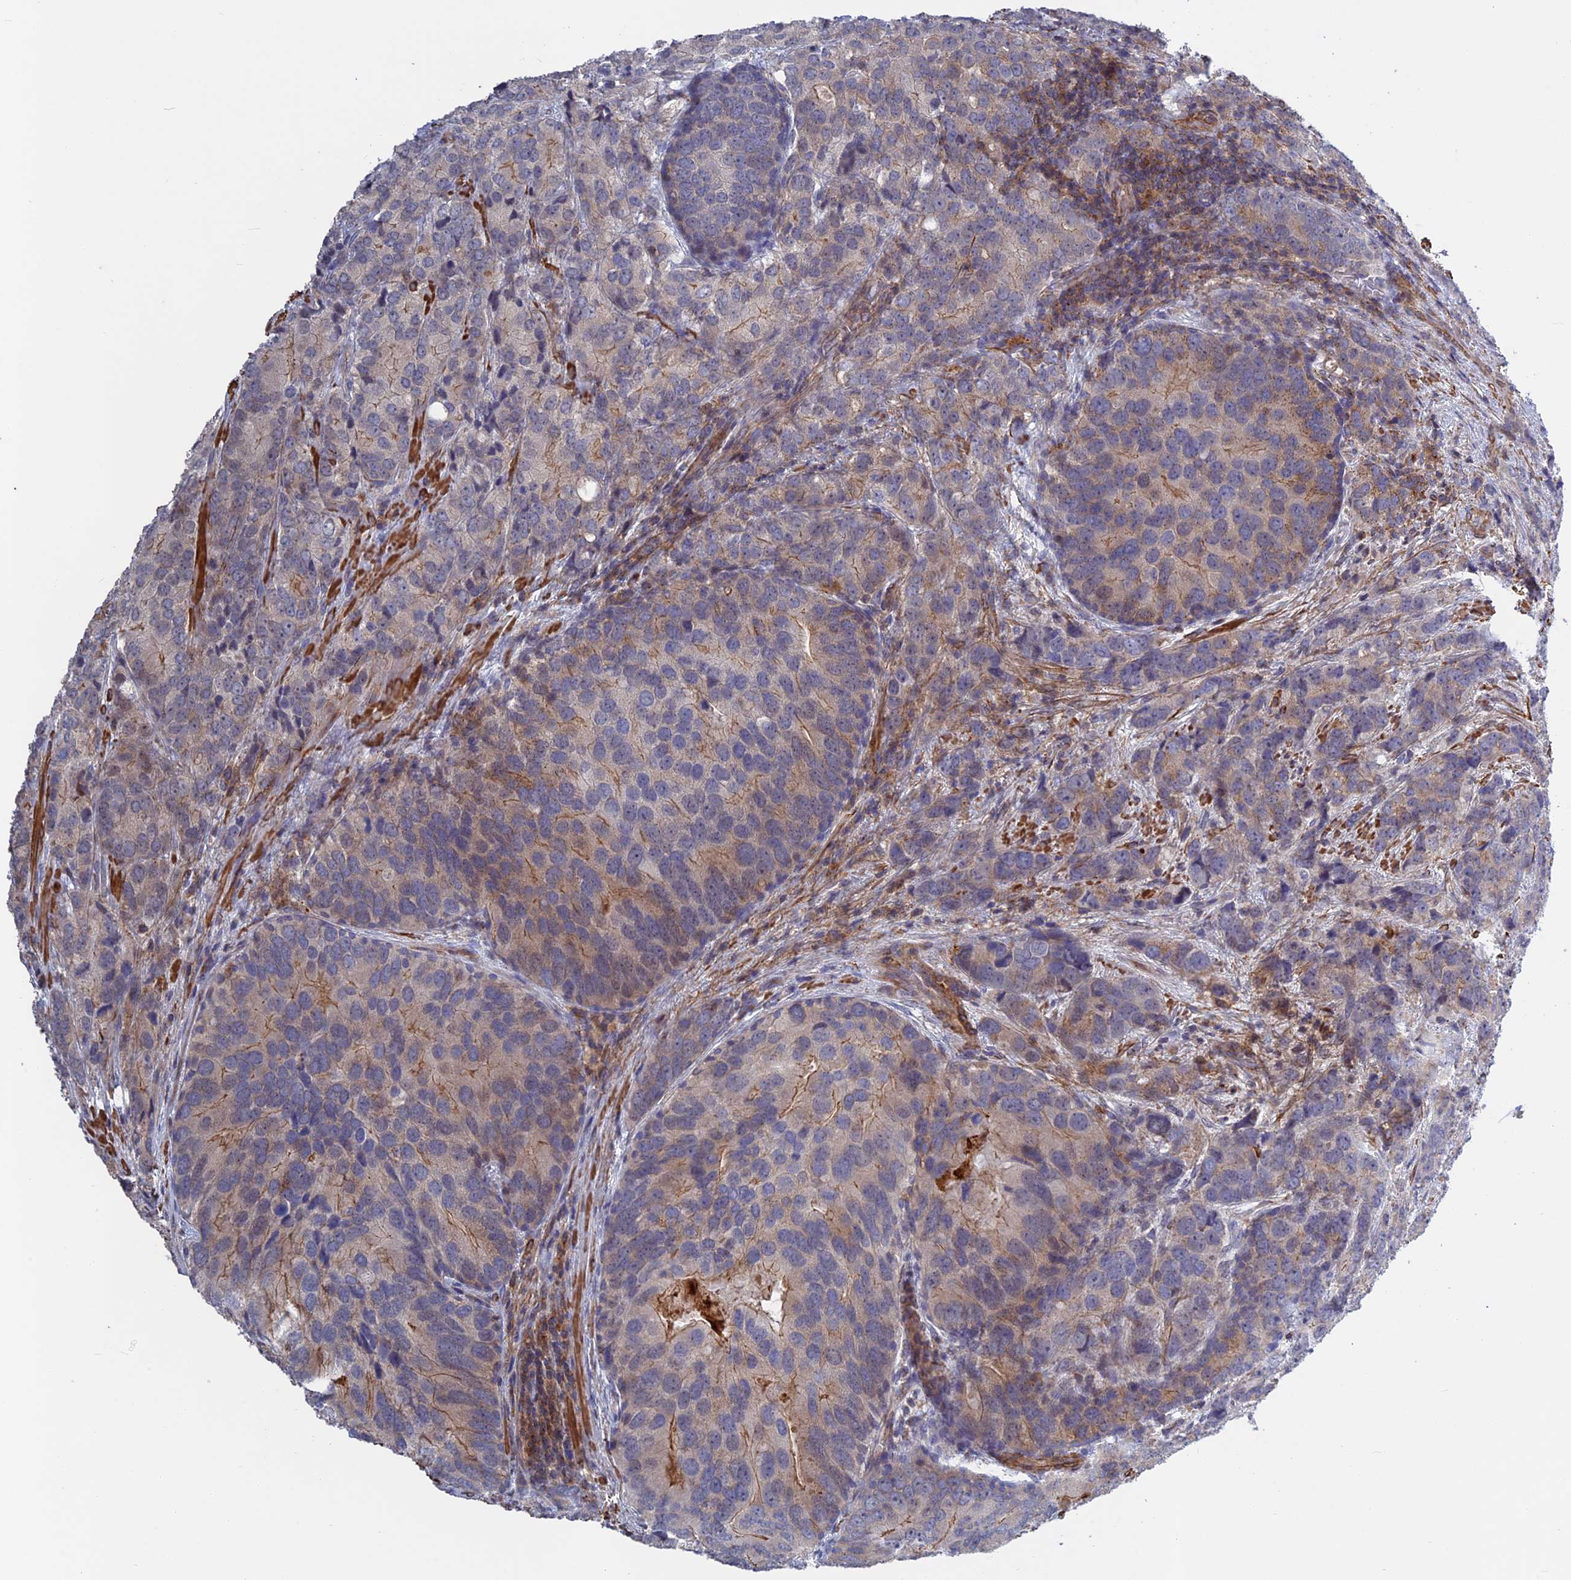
{"staining": {"intensity": "weak", "quantity": "<25%", "location": "cytoplasmic/membranous"}, "tissue": "prostate cancer", "cell_type": "Tumor cells", "image_type": "cancer", "snomed": [{"axis": "morphology", "description": "Adenocarcinoma, High grade"}, {"axis": "topography", "description": "Prostate"}], "caption": "Tumor cells are negative for brown protein staining in high-grade adenocarcinoma (prostate).", "gene": "LYPD5", "patient": {"sex": "male", "age": 62}}